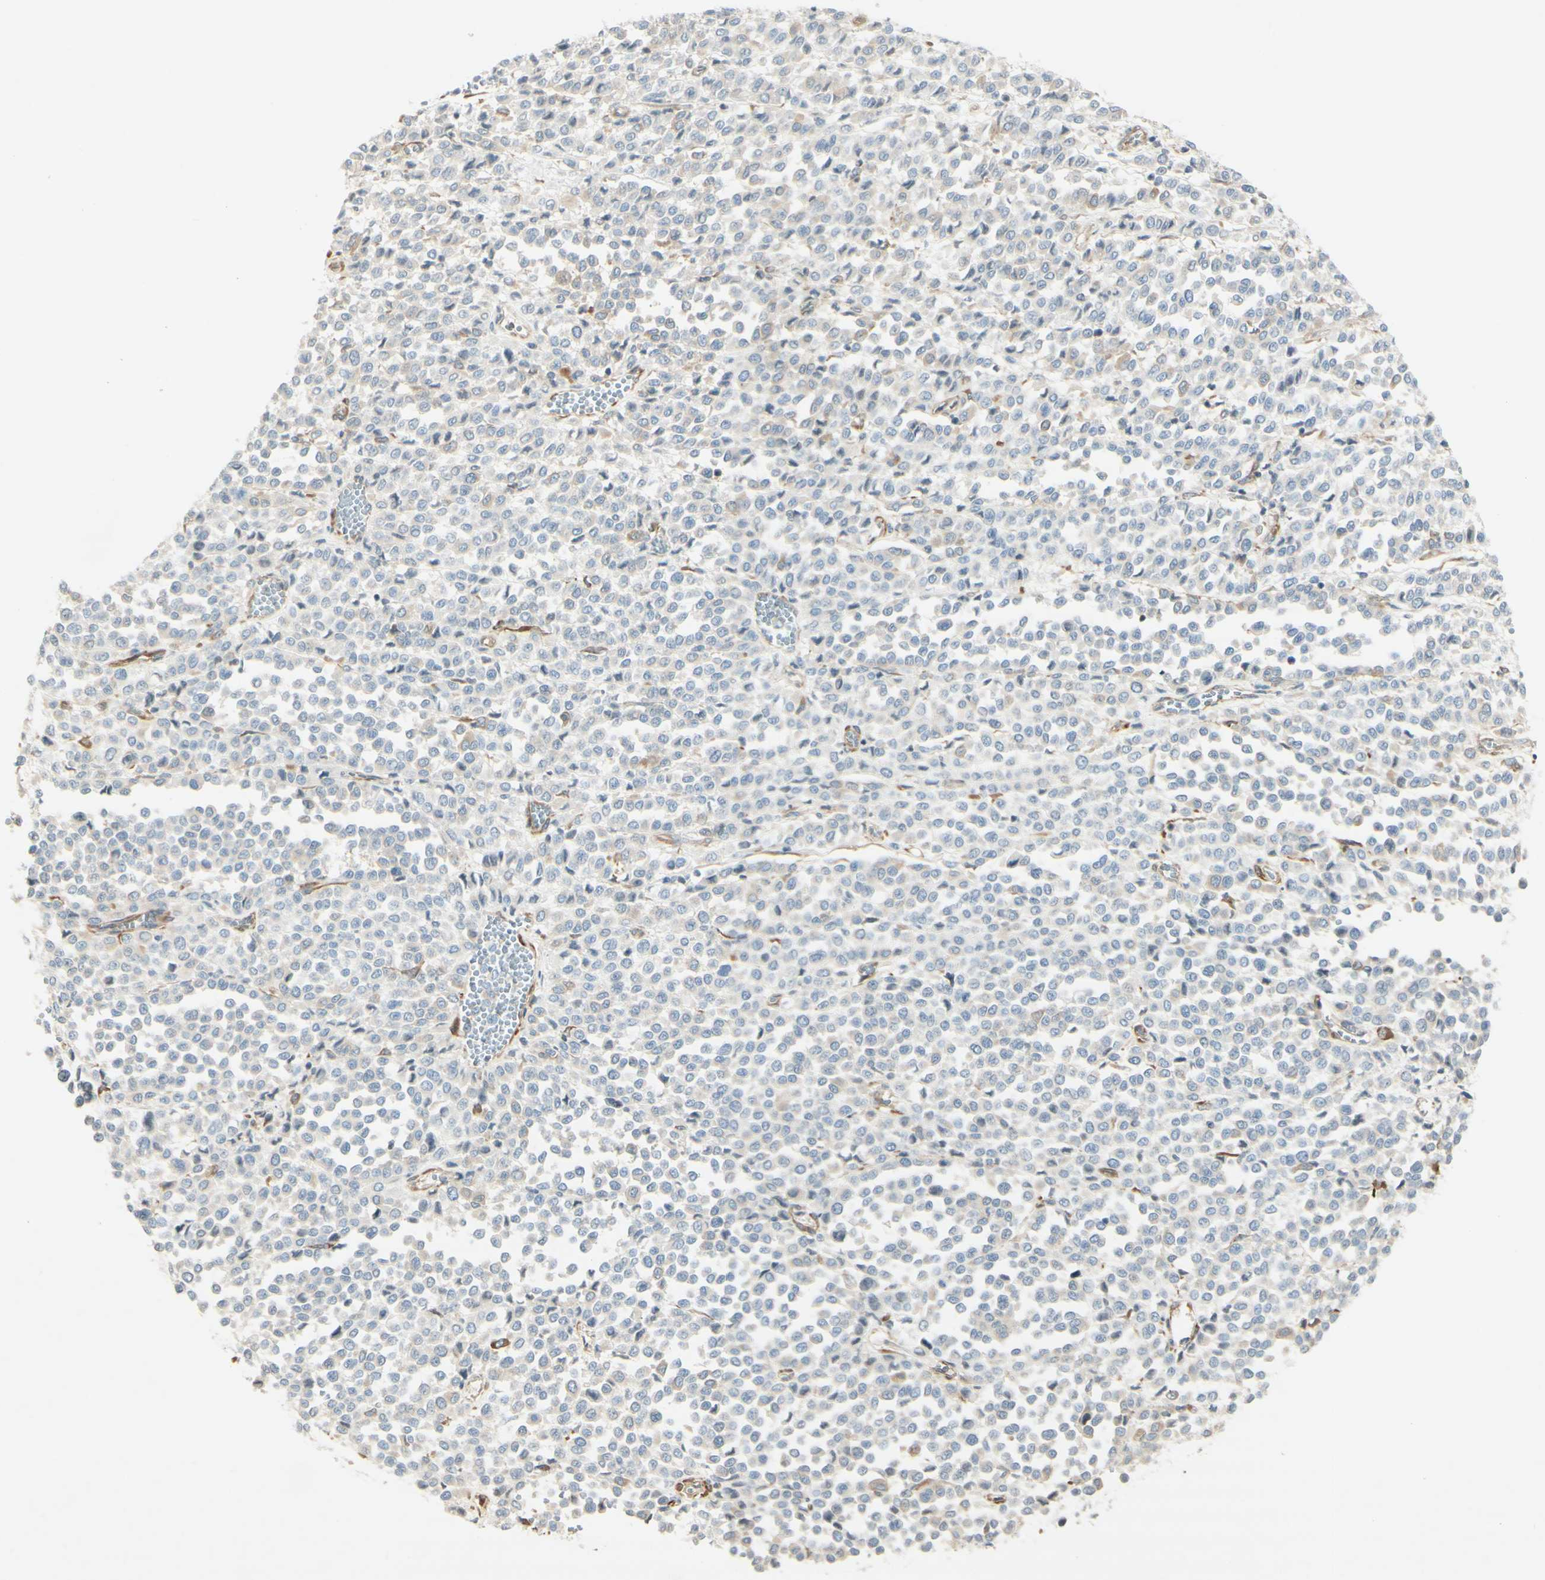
{"staining": {"intensity": "weak", "quantity": "<25%", "location": "cytoplasmic/membranous"}, "tissue": "melanoma", "cell_type": "Tumor cells", "image_type": "cancer", "snomed": [{"axis": "morphology", "description": "Malignant melanoma, Metastatic site"}, {"axis": "topography", "description": "Pancreas"}], "caption": "The image exhibits no staining of tumor cells in malignant melanoma (metastatic site).", "gene": "MAP1B", "patient": {"sex": "female", "age": 30}}